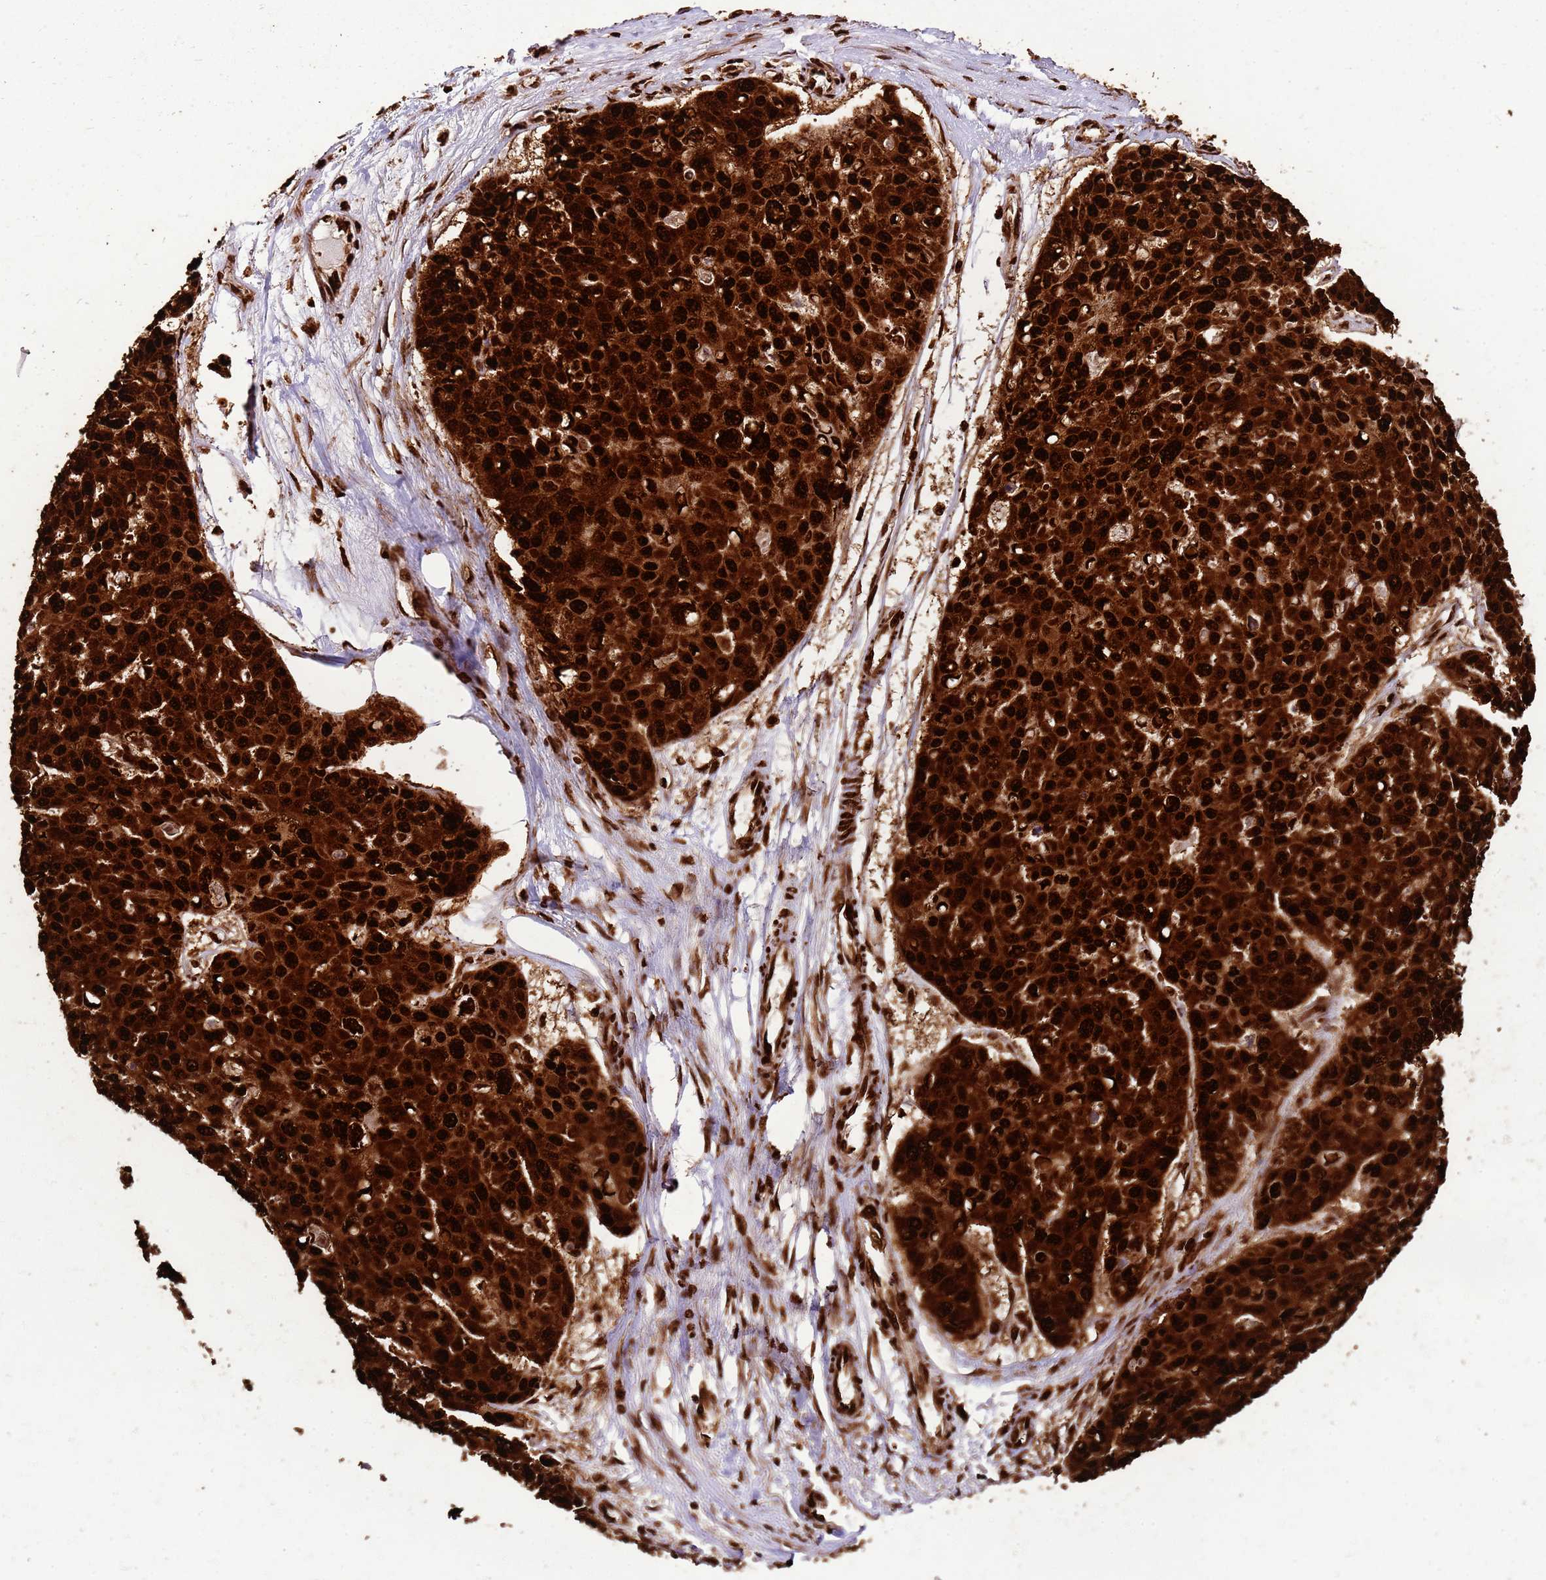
{"staining": {"intensity": "strong", "quantity": ">75%", "location": "nuclear"}, "tissue": "skin cancer", "cell_type": "Tumor cells", "image_type": "cancer", "snomed": [{"axis": "morphology", "description": "Squamous cell carcinoma, NOS"}, {"axis": "topography", "description": "Skin"}], "caption": "Skin cancer tissue displays strong nuclear expression in about >75% of tumor cells", "gene": "HNRNPAB", "patient": {"sex": "male", "age": 71}}